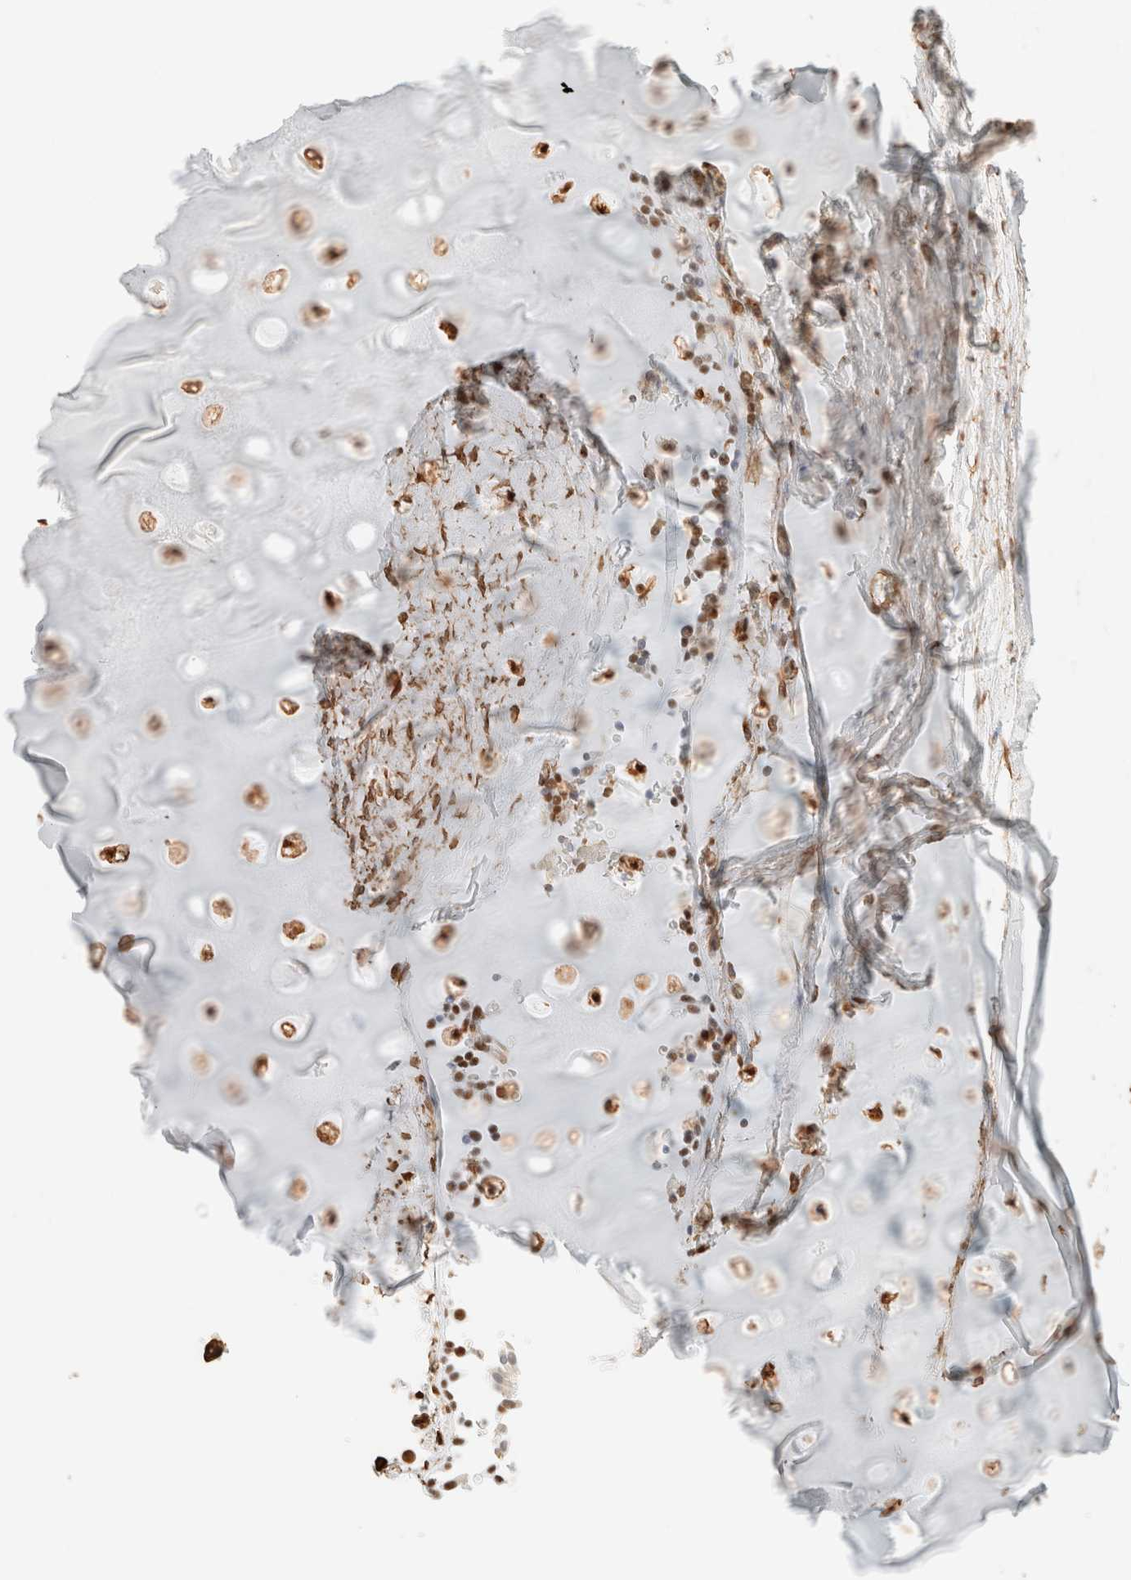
{"staining": {"intensity": "moderate", "quantity": ">75%", "location": "cytoplasmic/membranous,nuclear"}, "tissue": "adipose tissue", "cell_type": "Adipocytes", "image_type": "normal", "snomed": [{"axis": "morphology", "description": "Normal tissue, NOS"}, {"axis": "topography", "description": "Cartilage tissue"}, {"axis": "topography", "description": "Lung"}], "caption": "Immunohistochemistry staining of benign adipose tissue, which reveals medium levels of moderate cytoplasmic/membranous,nuclear positivity in approximately >75% of adipocytes indicating moderate cytoplasmic/membranous,nuclear protein staining. The staining was performed using DAB (3,3'-diaminobenzidine) (brown) for protein detection and nuclei were counterstained in hematoxylin (blue).", "gene": "ZSCAN18", "patient": {"sex": "female", "age": 77}}